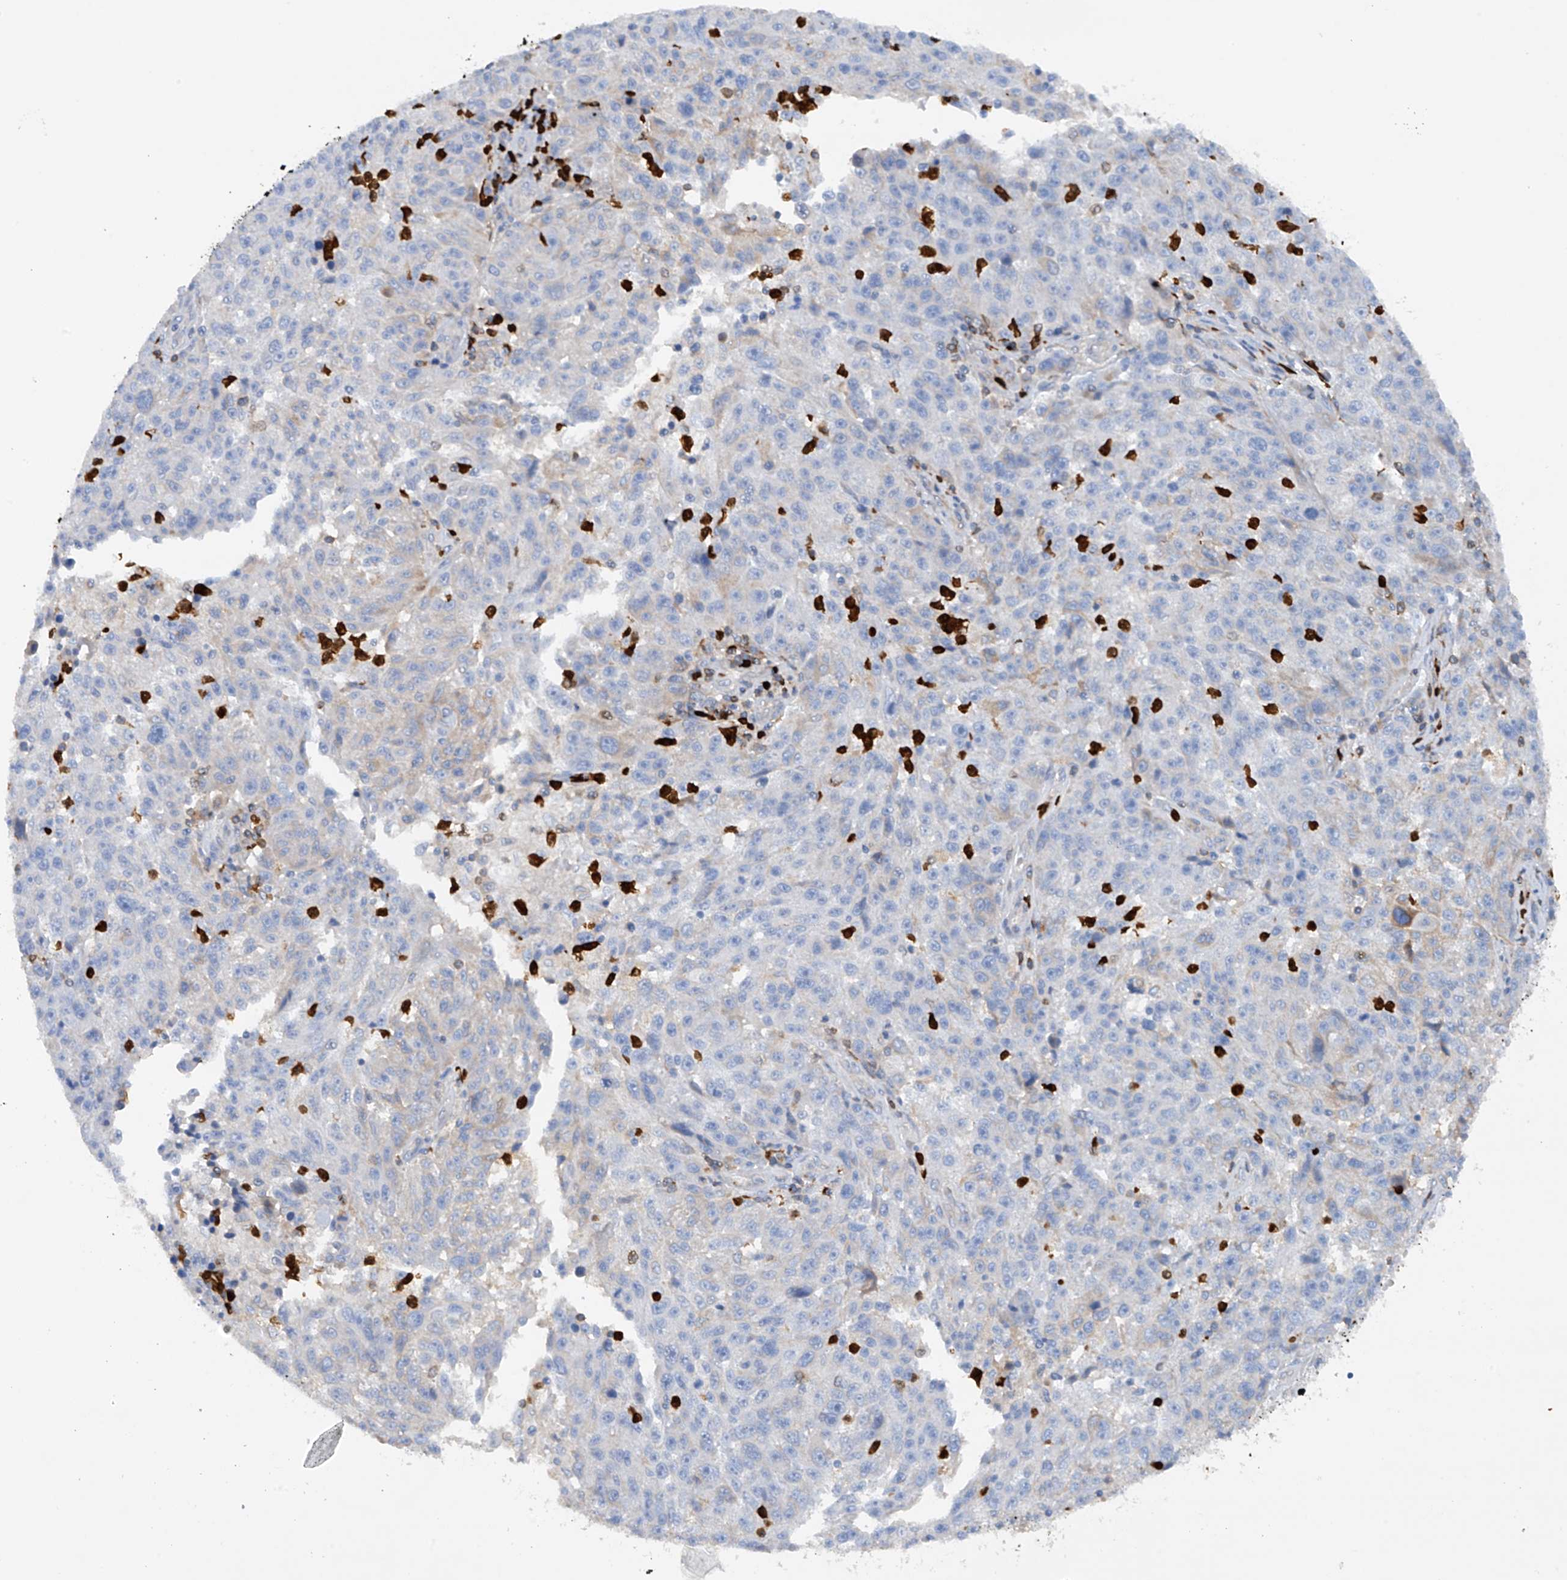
{"staining": {"intensity": "negative", "quantity": "none", "location": "none"}, "tissue": "melanoma", "cell_type": "Tumor cells", "image_type": "cancer", "snomed": [{"axis": "morphology", "description": "Malignant melanoma, NOS"}, {"axis": "topography", "description": "Skin"}], "caption": "Tumor cells are negative for protein expression in human malignant melanoma. Brightfield microscopy of IHC stained with DAB (brown) and hematoxylin (blue), captured at high magnification.", "gene": "PHACTR2", "patient": {"sex": "male", "age": 53}}